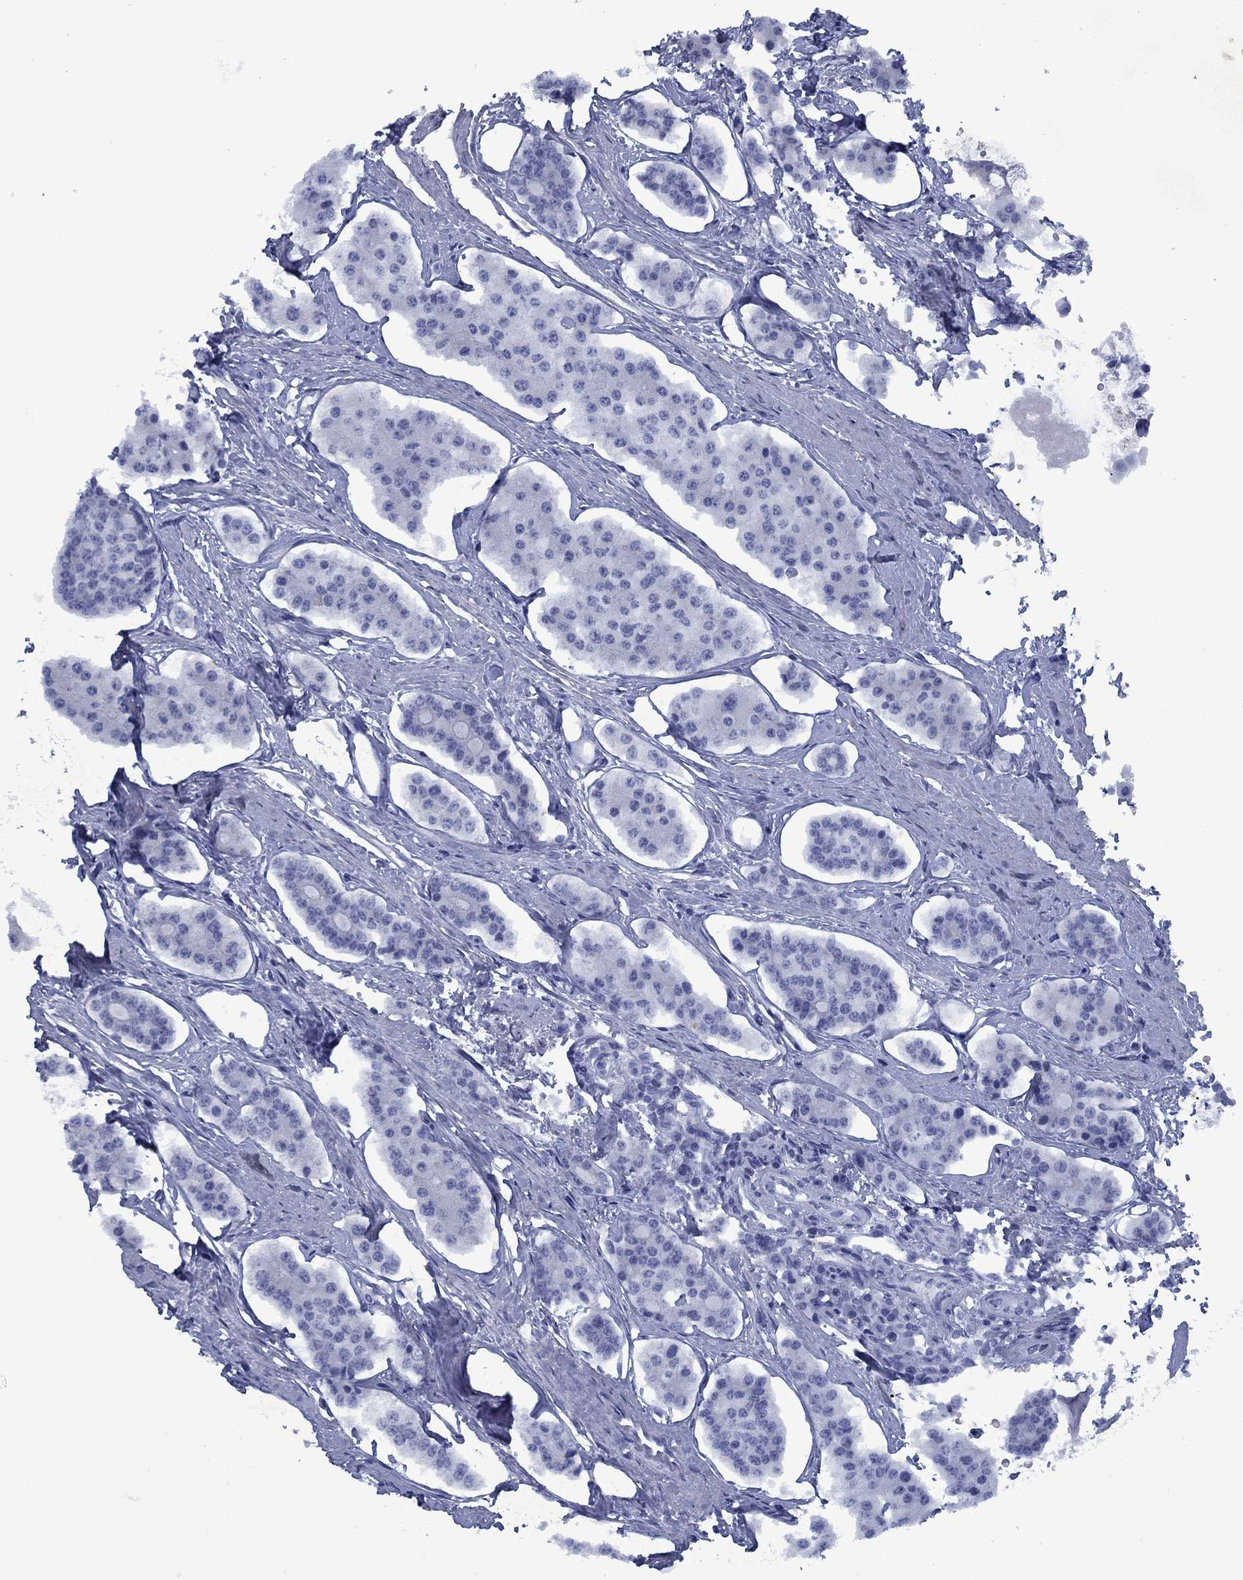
{"staining": {"intensity": "negative", "quantity": "none", "location": "none"}, "tissue": "carcinoid", "cell_type": "Tumor cells", "image_type": "cancer", "snomed": [{"axis": "morphology", "description": "Carcinoid, malignant, NOS"}, {"axis": "topography", "description": "Small intestine"}], "caption": "This is an immunohistochemistry (IHC) image of human carcinoid (malignant). There is no staining in tumor cells.", "gene": "PNMA8A", "patient": {"sex": "female", "age": 65}}